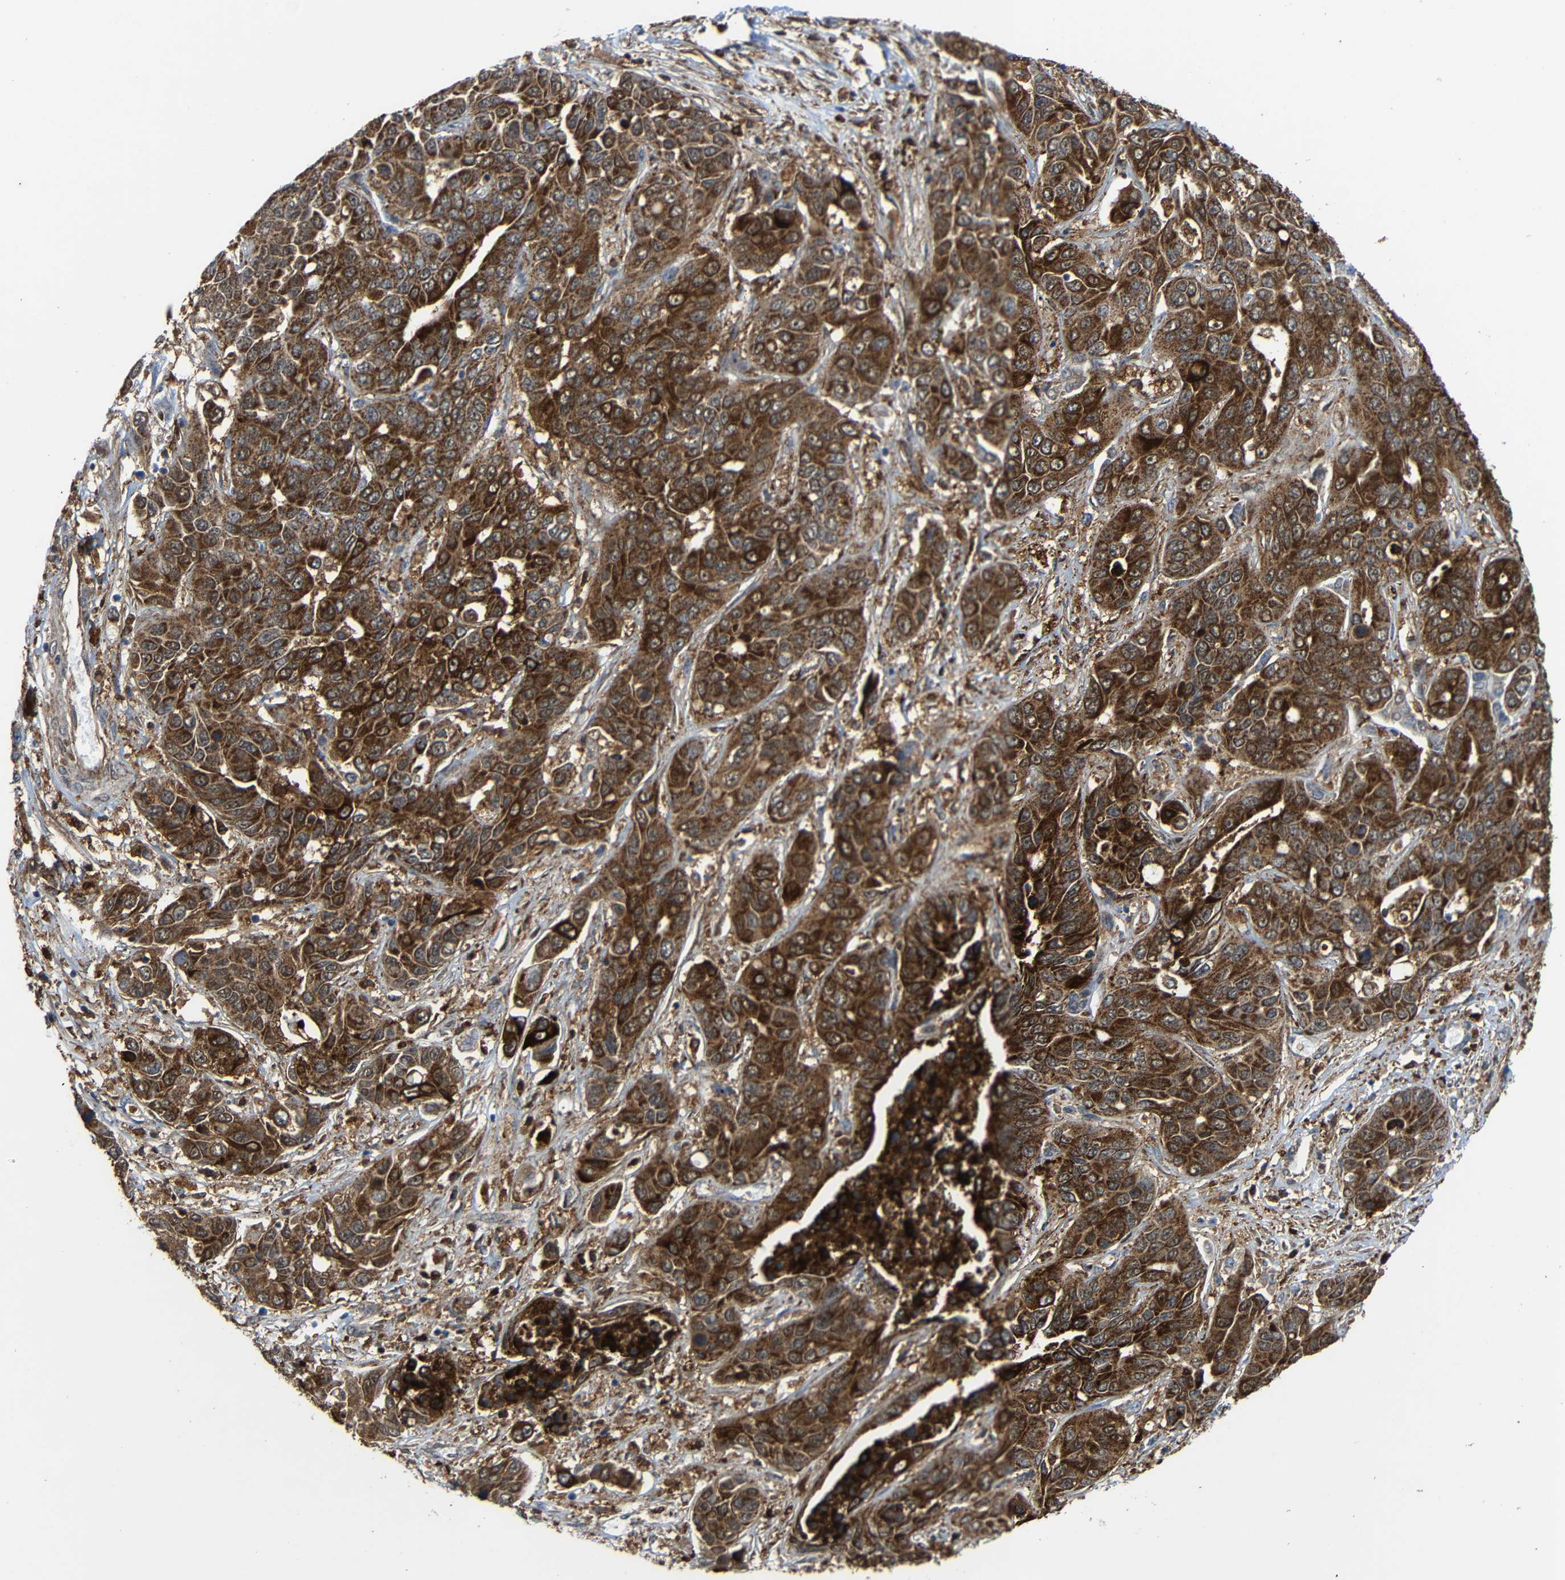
{"staining": {"intensity": "strong", "quantity": ">75%", "location": "cytoplasmic/membranous"}, "tissue": "liver cancer", "cell_type": "Tumor cells", "image_type": "cancer", "snomed": [{"axis": "morphology", "description": "Cholangiocarcinoma"}, {"axis": "topography", "description": "Liver"}], "caption": "Immunohistochemistry image of human liver cholangiocarcinoma stained for a protein (brown), which displays high levels of strong cytoplasmic/membranous positivity in approximately >75% of tumor cells.", "gene": "C1GALT1", "patient": {"sex": "female", "age": 52}}